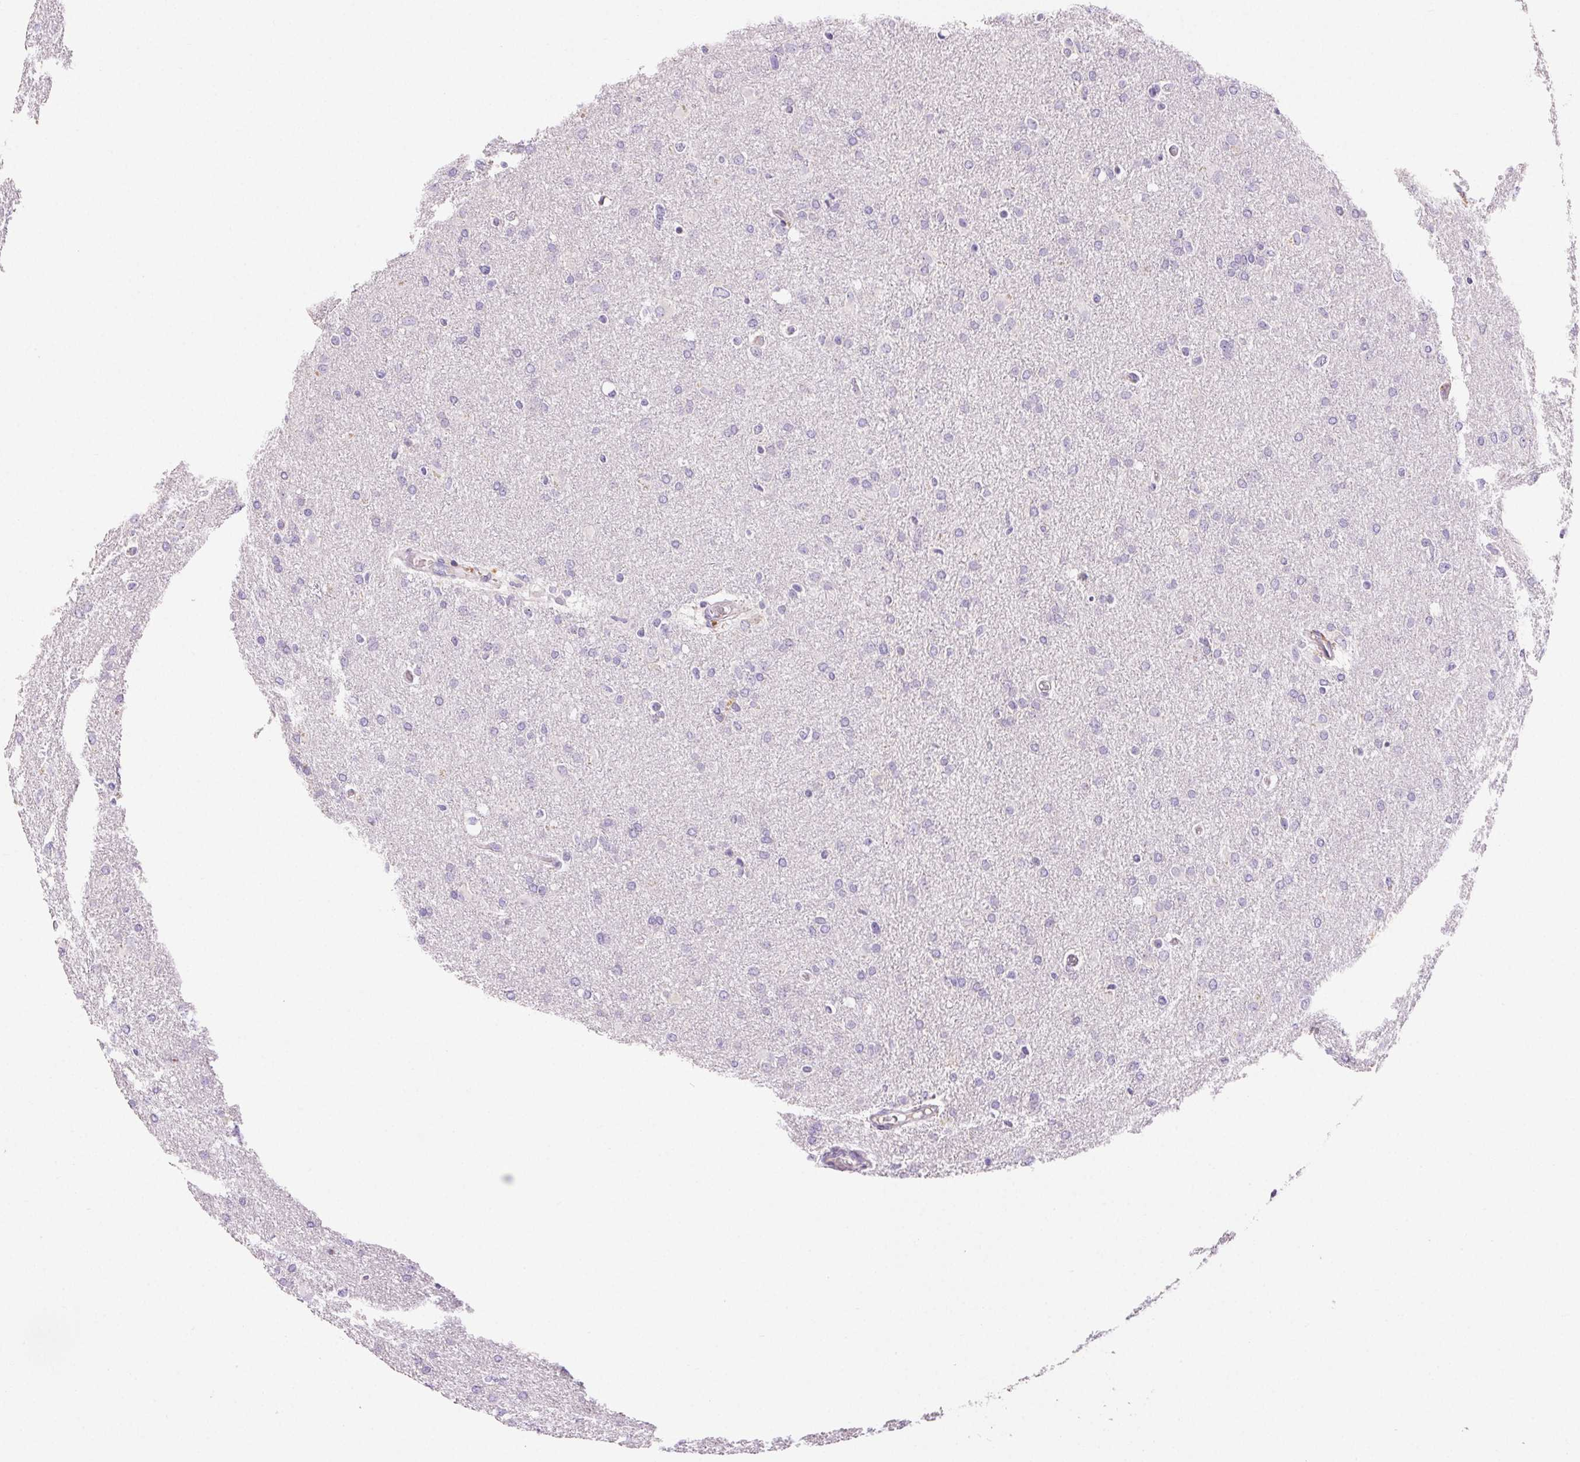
{"staining": {"intensity": "negative", "quantity": "none", "location": "none"}, "tissue": "glioma", "cell_type": "Tumor cells", "image_type": "cancer", "snomed": [{"axis": "morphology", "description": "Glioma, malignant, High grade"}, {"axis": "topography", "description": "Brain"}], "caption": "The photomicrograph reveals no staining of tumor cells in glioma. (Stains: DAB immunohistochemistry with hematoxylin counter stain, Microscopy: brightfield microscopy at high magnification).", "gene": "ARHGAP11B", "patient": {"sex": "male", "age": 68}}